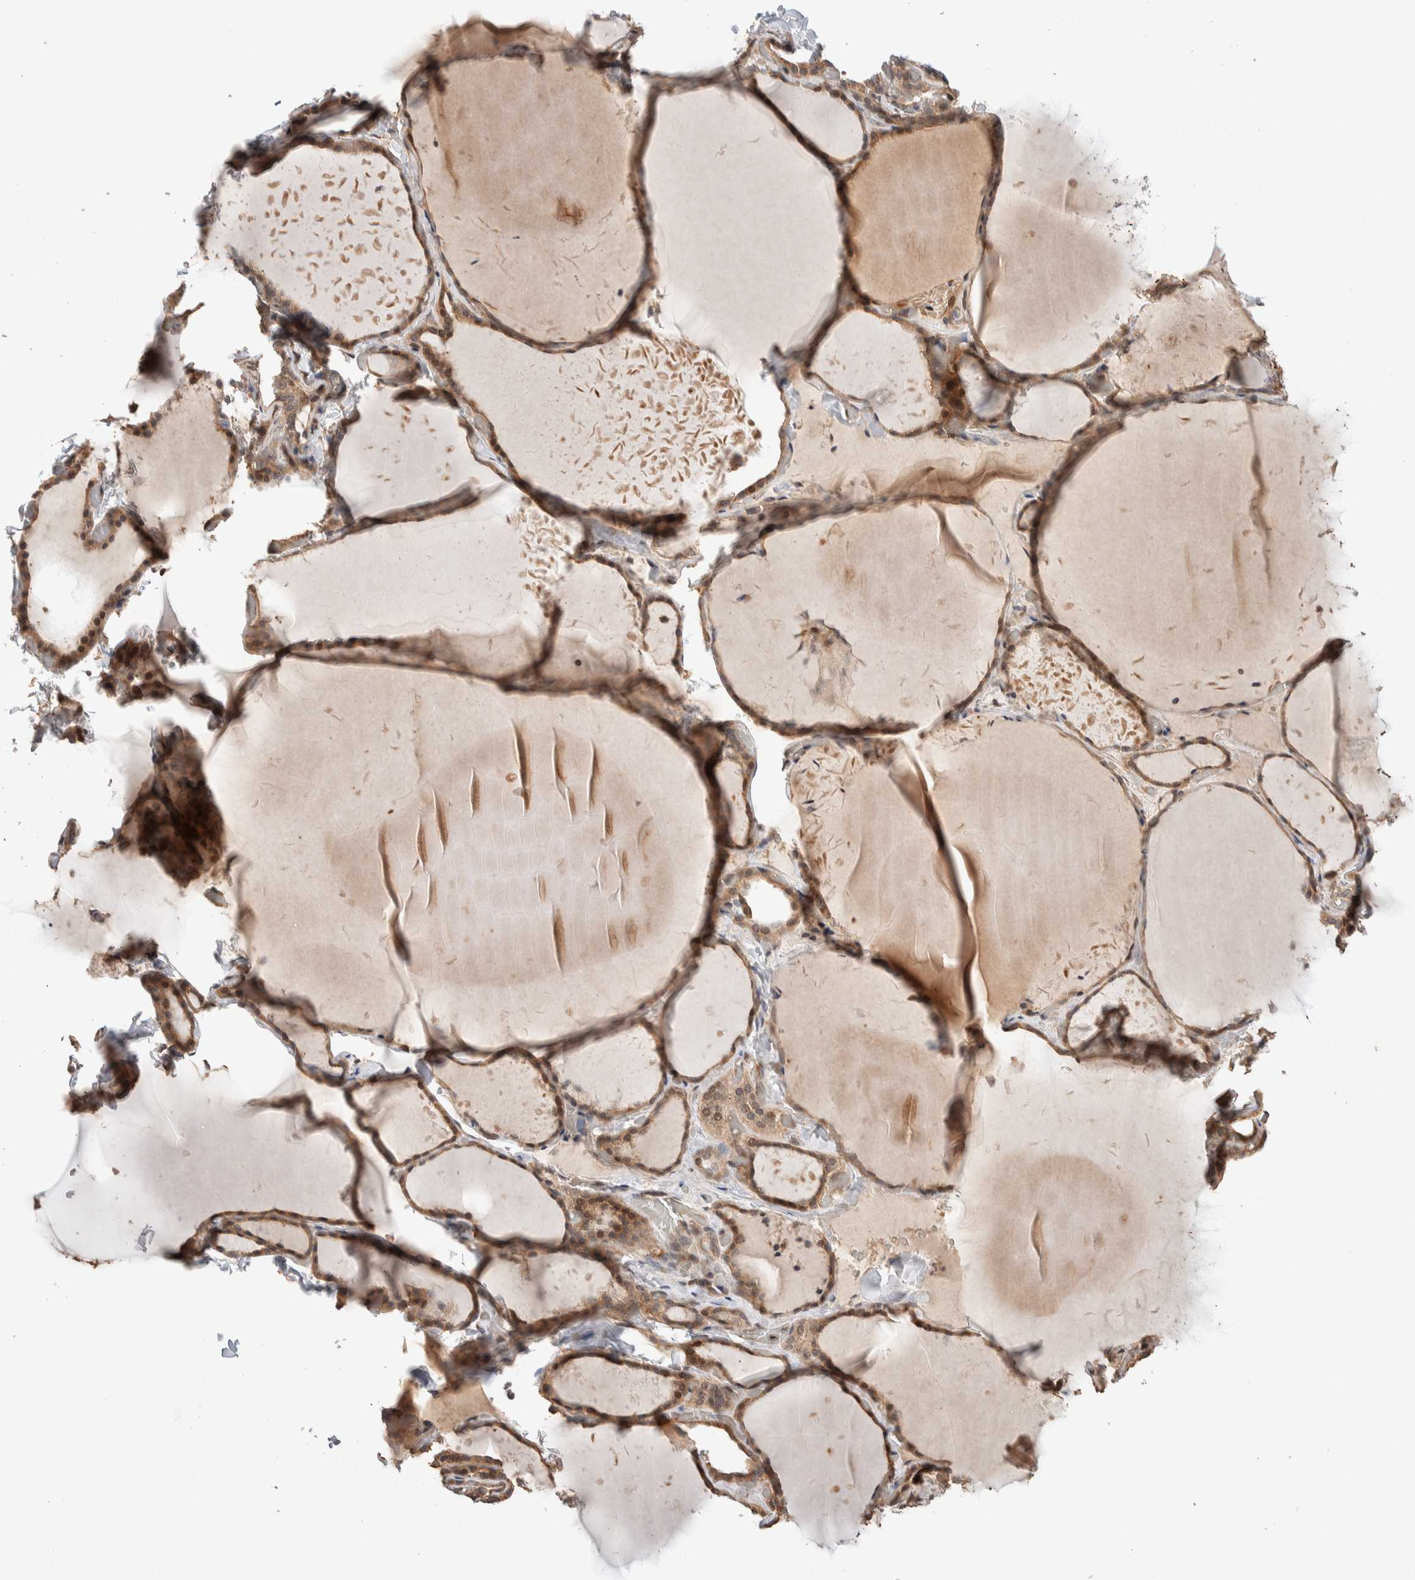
{"staining": {"intensity": "moderate", "quantity": ">75%", "location": "cytoplasmic/membranous,nuclear"}, "tissue": "thyroid gland", "cell_type": "Glandular cells", "image_type": "normal", "snomed": [{"axis": "morphology", "description": "Normal tissue, NOS"}, {"axis": "topography", "description": "Thyroid gland"}], "caption": "Protein expression analysis of benign thyroid gland demonstrates moderate cytoplasmic/membranous,nuclear expression in approximately >75% of glandular cells. (DAB IHC with brightfield microscopy, high magnification).", "gene": "PRDM15", "patient": {"sex": "female", "age": 22}}